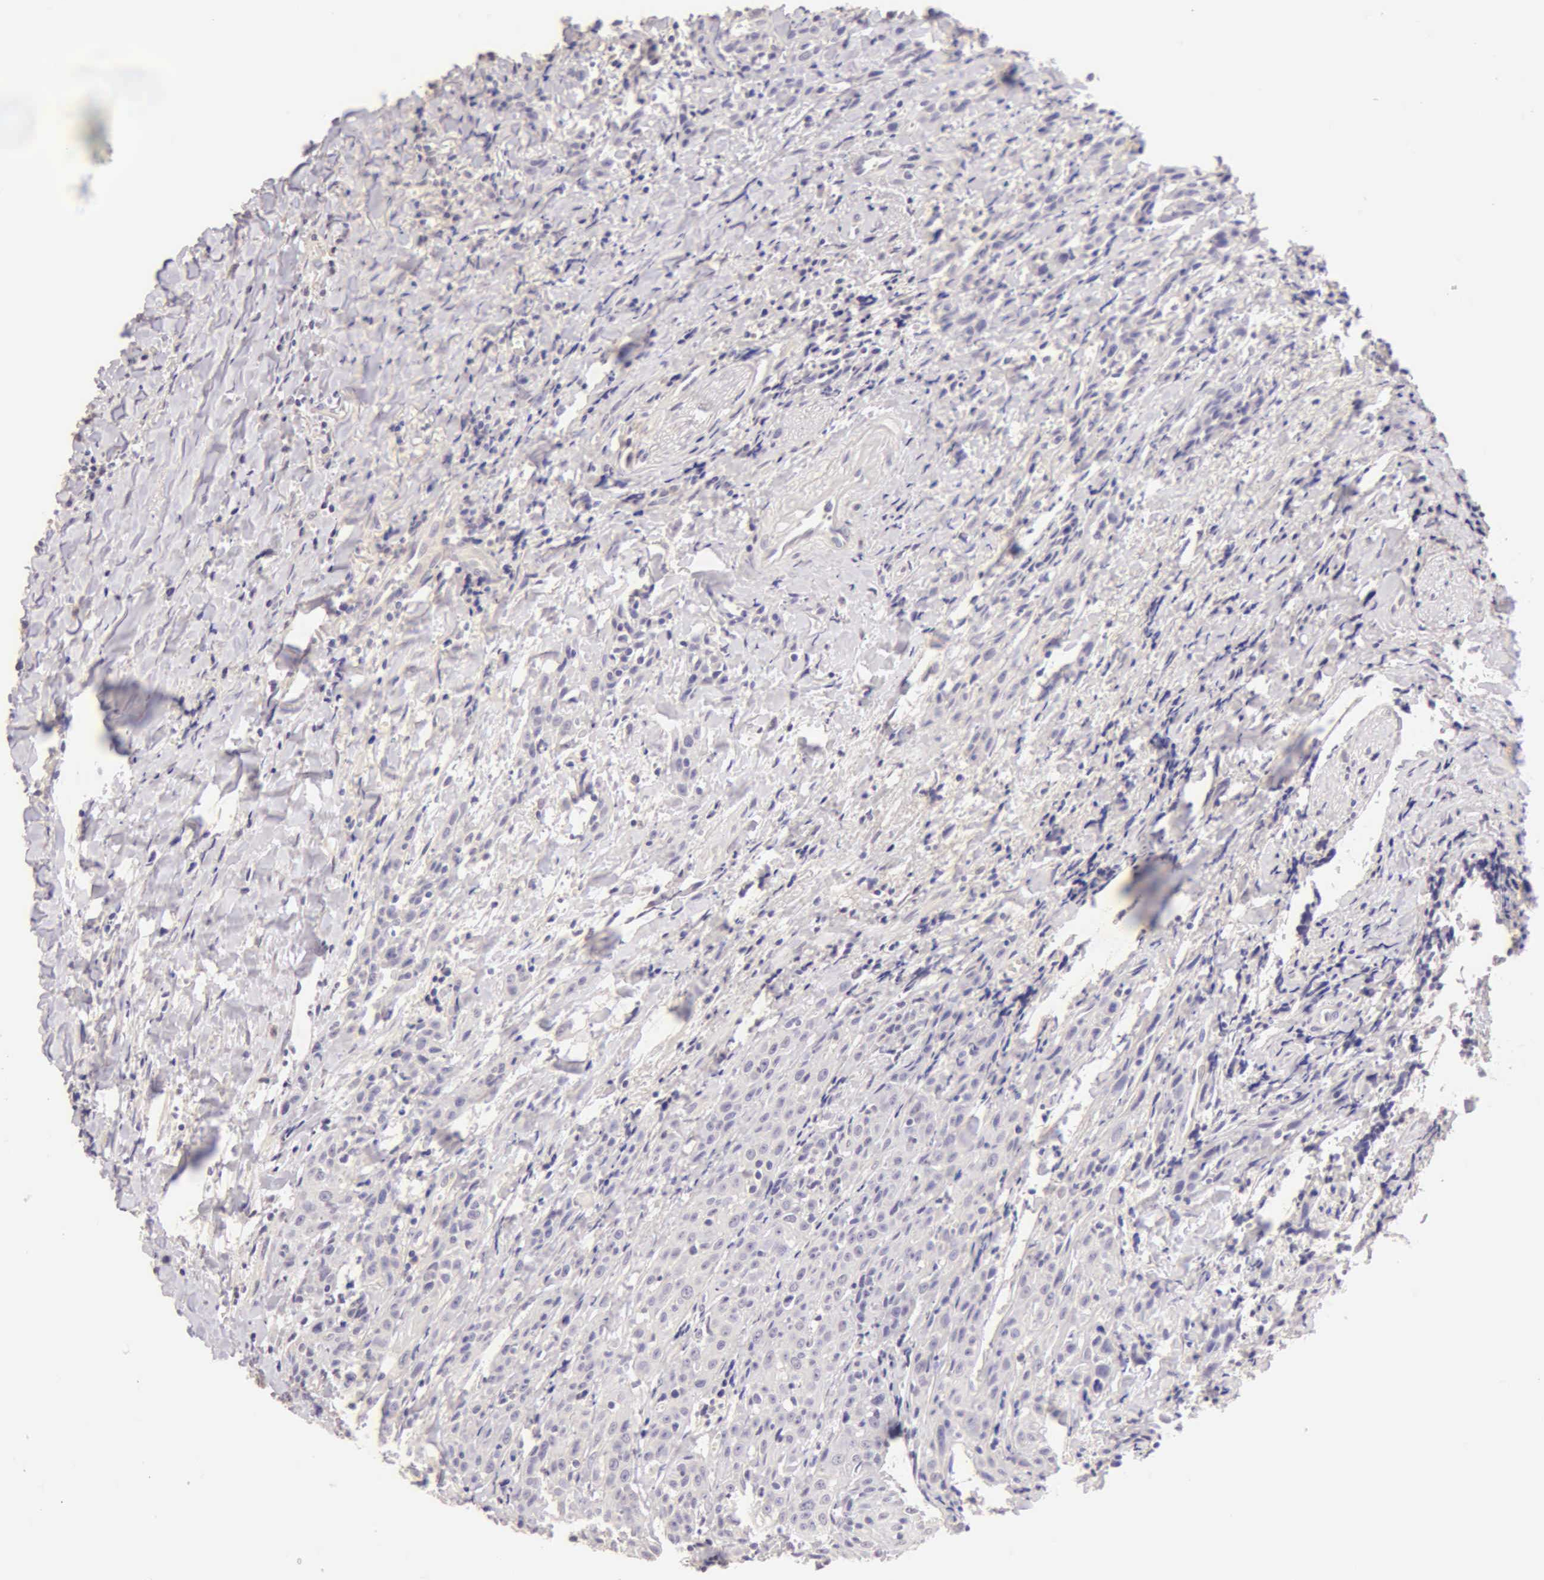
{"staining": {"intensity": "negative", "quantity": "none", "location": "none"}, "tissue": "head and neck cancer", "cell_type": "Tumor cells", "image_type": "cancer", "snomed": [{"axis": "morphology", "description": "Squamous cell carcinoma, NOS"}, {"axis": "topography", "description": "Oral tissue"}, {"axis": "topography", "description": "Head-Neck"}], "caption": "DAB (3,3'-diaminobenzidine) immunohistochemical staining of human head and neck cancer (squamous cell carcinoma) exhibits no significant staining in tumor cells.", "gene": "ESR1", "patient": {"sex": "female", "age": 82}}